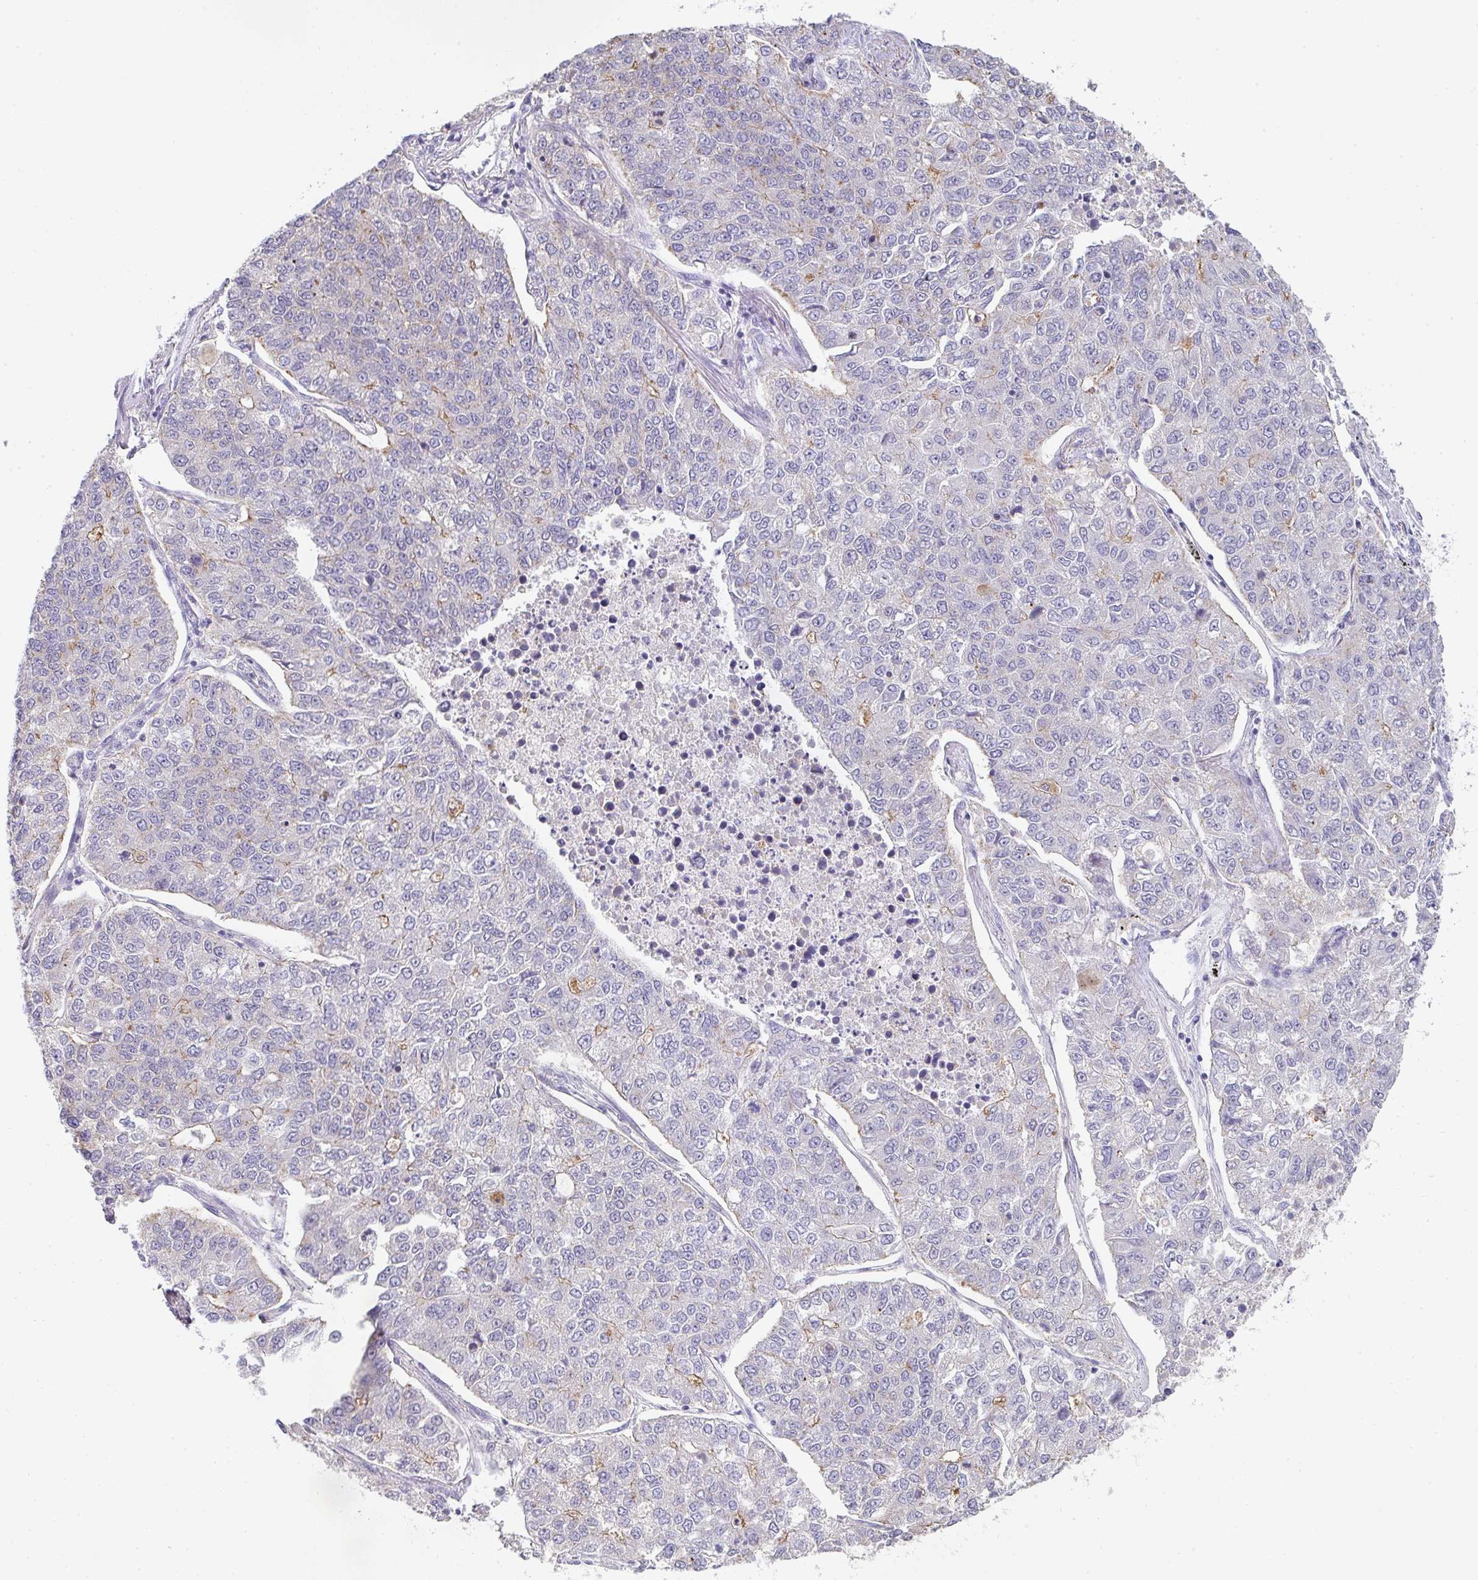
{"staining": {"intensity": "weak", "quantity": "<25%", "location": "cytoplasmic/membranous"}, "tissue": "lung cancer", "cell_type": "Tumor cells", "image_type": "cancer", "snomed": [{"axis": "morphology", "description": "Adenocarcinoma, NOS"}, {"axis": "topography", "description": "Lung"}], "caption": "Tumor cells are negative for protein expression in human lung adenocarcinoma.", "gene": "CHMP5", "patient": {"sex": "male", "age": 49}}